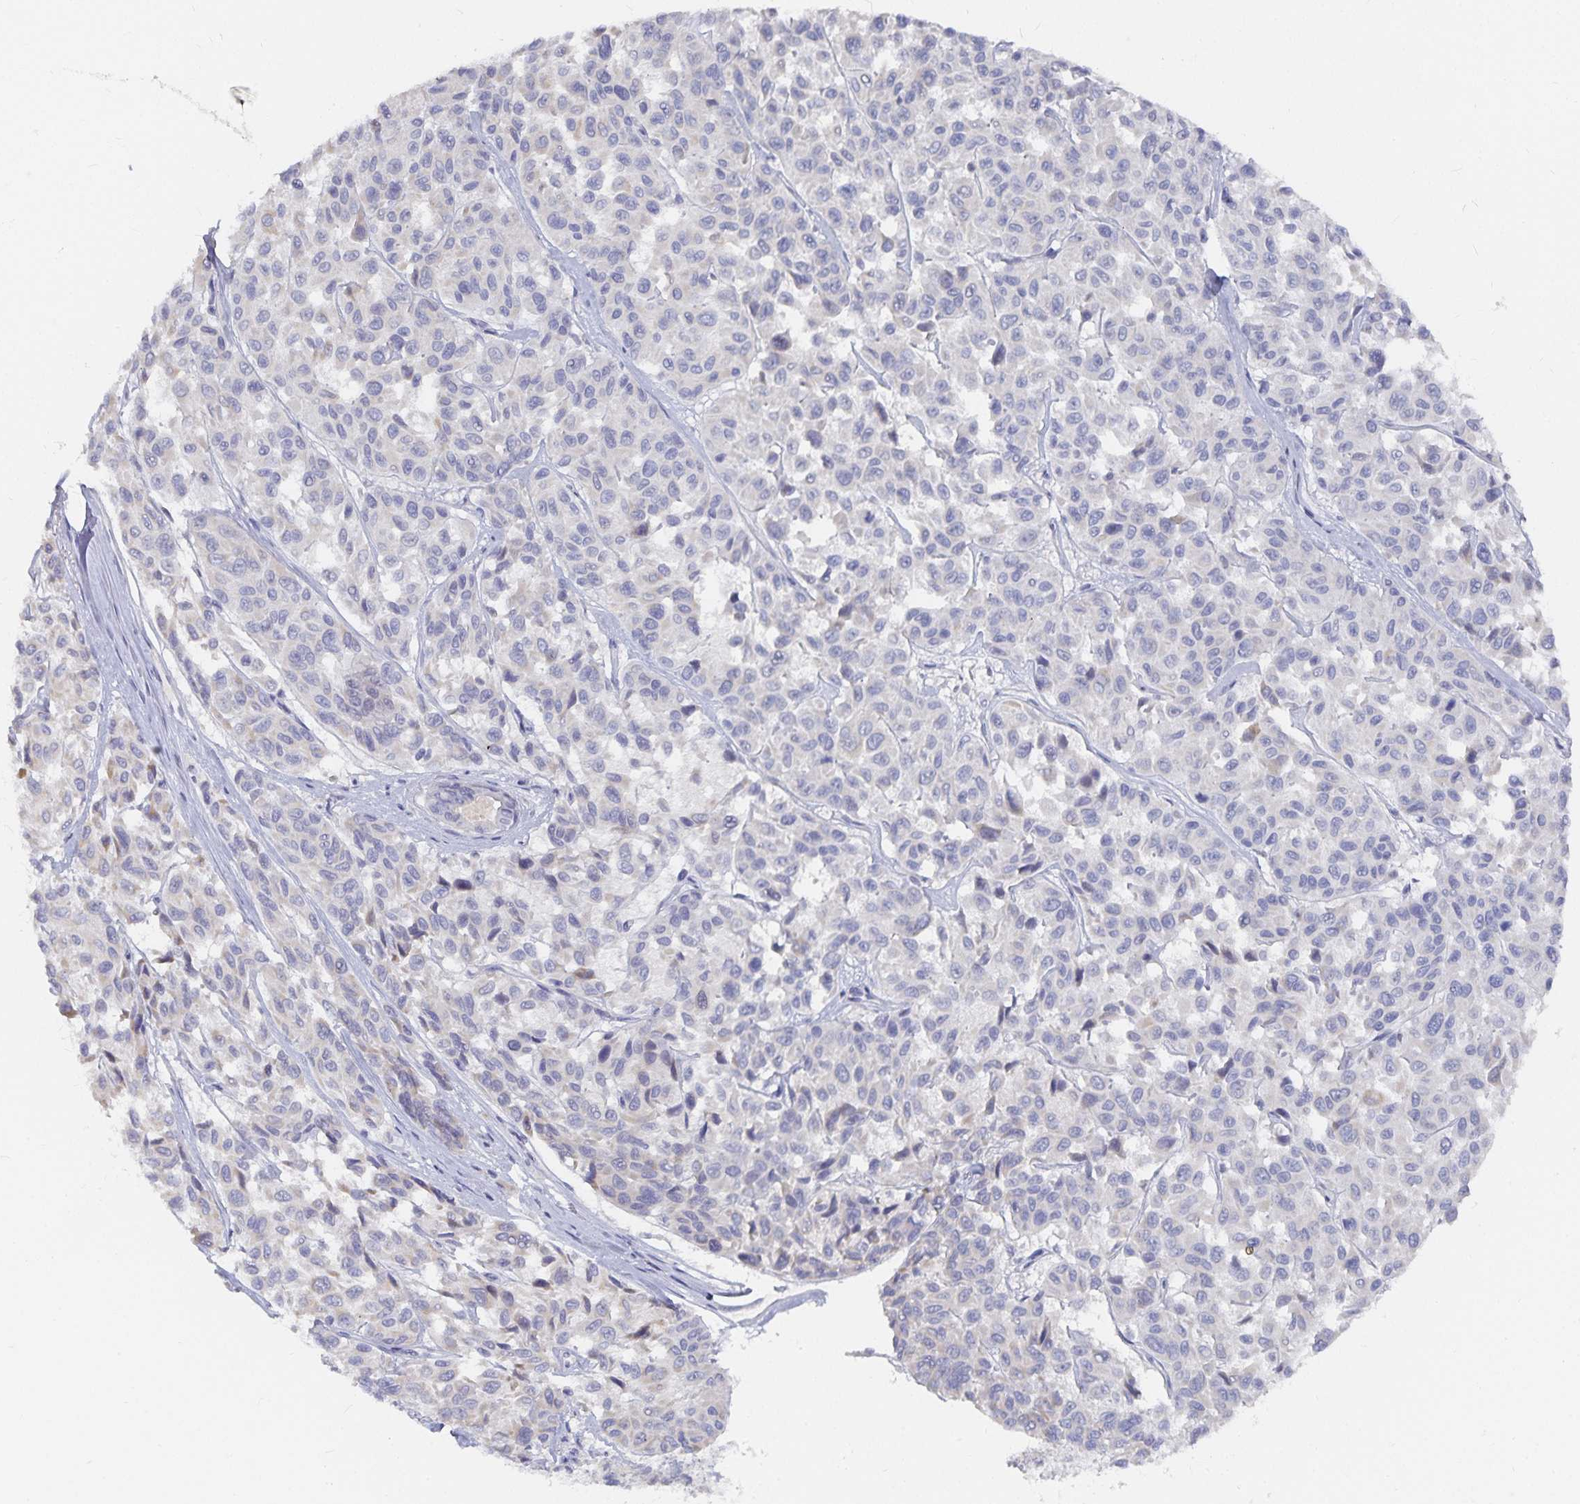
{"staining": {"intensity": "negative", "quantity": "none", "location": "none"}, "tissue": "melanoma", "cell_type": "Tumor cells", "image_type": "cancer", "snomed": [{"axis": "morphology", "description": "Malignant melanoma, NOS"}, {"axis": "topography", "description": "Skin"}], "caption": "Immunohistochemistry photomicrograph of melanoma stained for a protein (brown), which demonstrates no staining in tumor cells.", "gene": "DNAH9", "patient": {"sex": "female", "age": 66}}